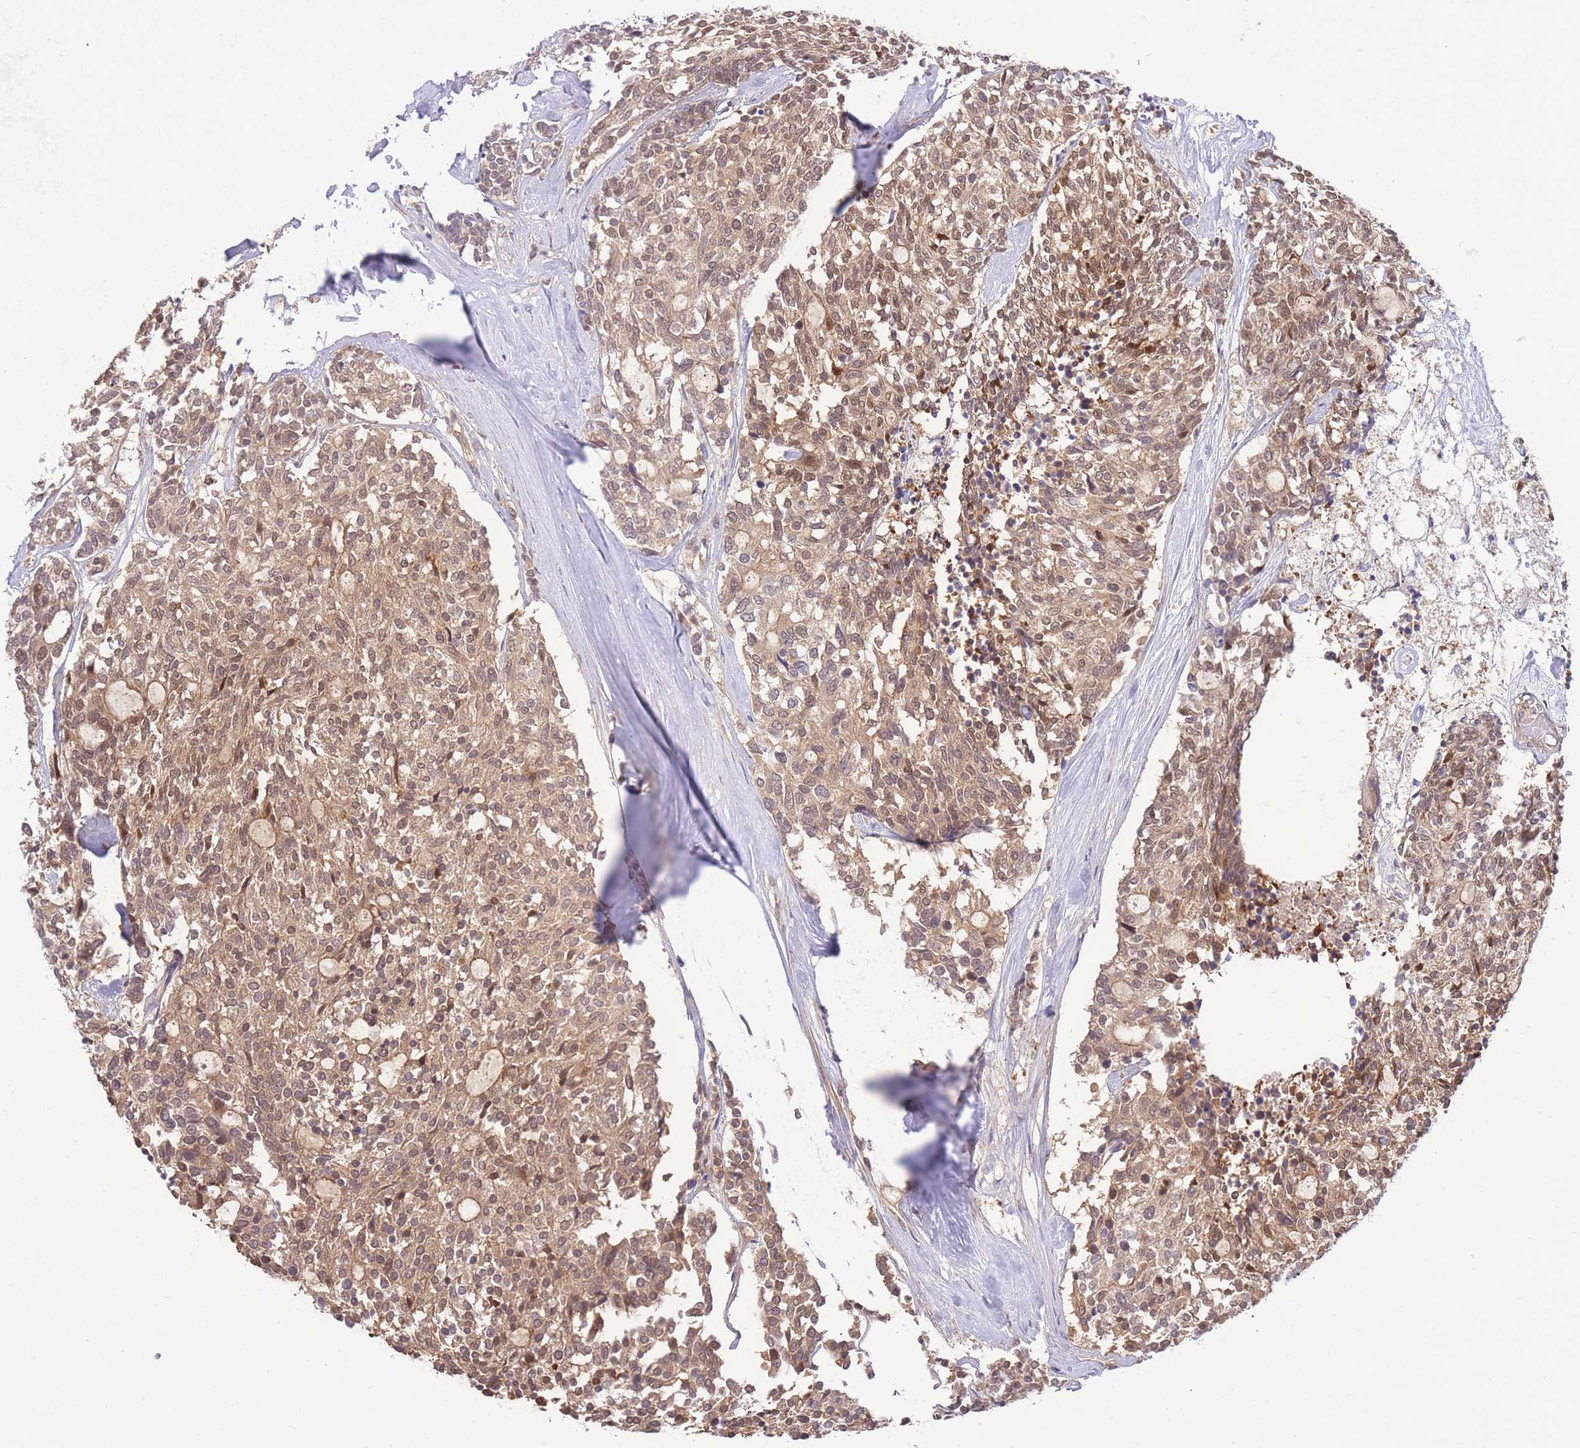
{"staining": {"intensity": "moderate", "quantity": ">75%", "location": "cytoplasmic/membranous,nuclear"}, "tissue": "carcinoid", "cell_type": "Tumor cells", "image_type": "cancer", "snomed": [{"axis": "morphology", "description": "Carcinoid, malignant, NOS"}, {"axis": "topography", "description": "Pancreas"}], "caption": "Protein expression analysis of carcinoid (malignant) exhibits moderate cytoplasmic/membranous and nuclear staining in approximately >75% of tumor cells.", "gene": "KIAA1191", "patient": {"sex": "female", "age": 54}}